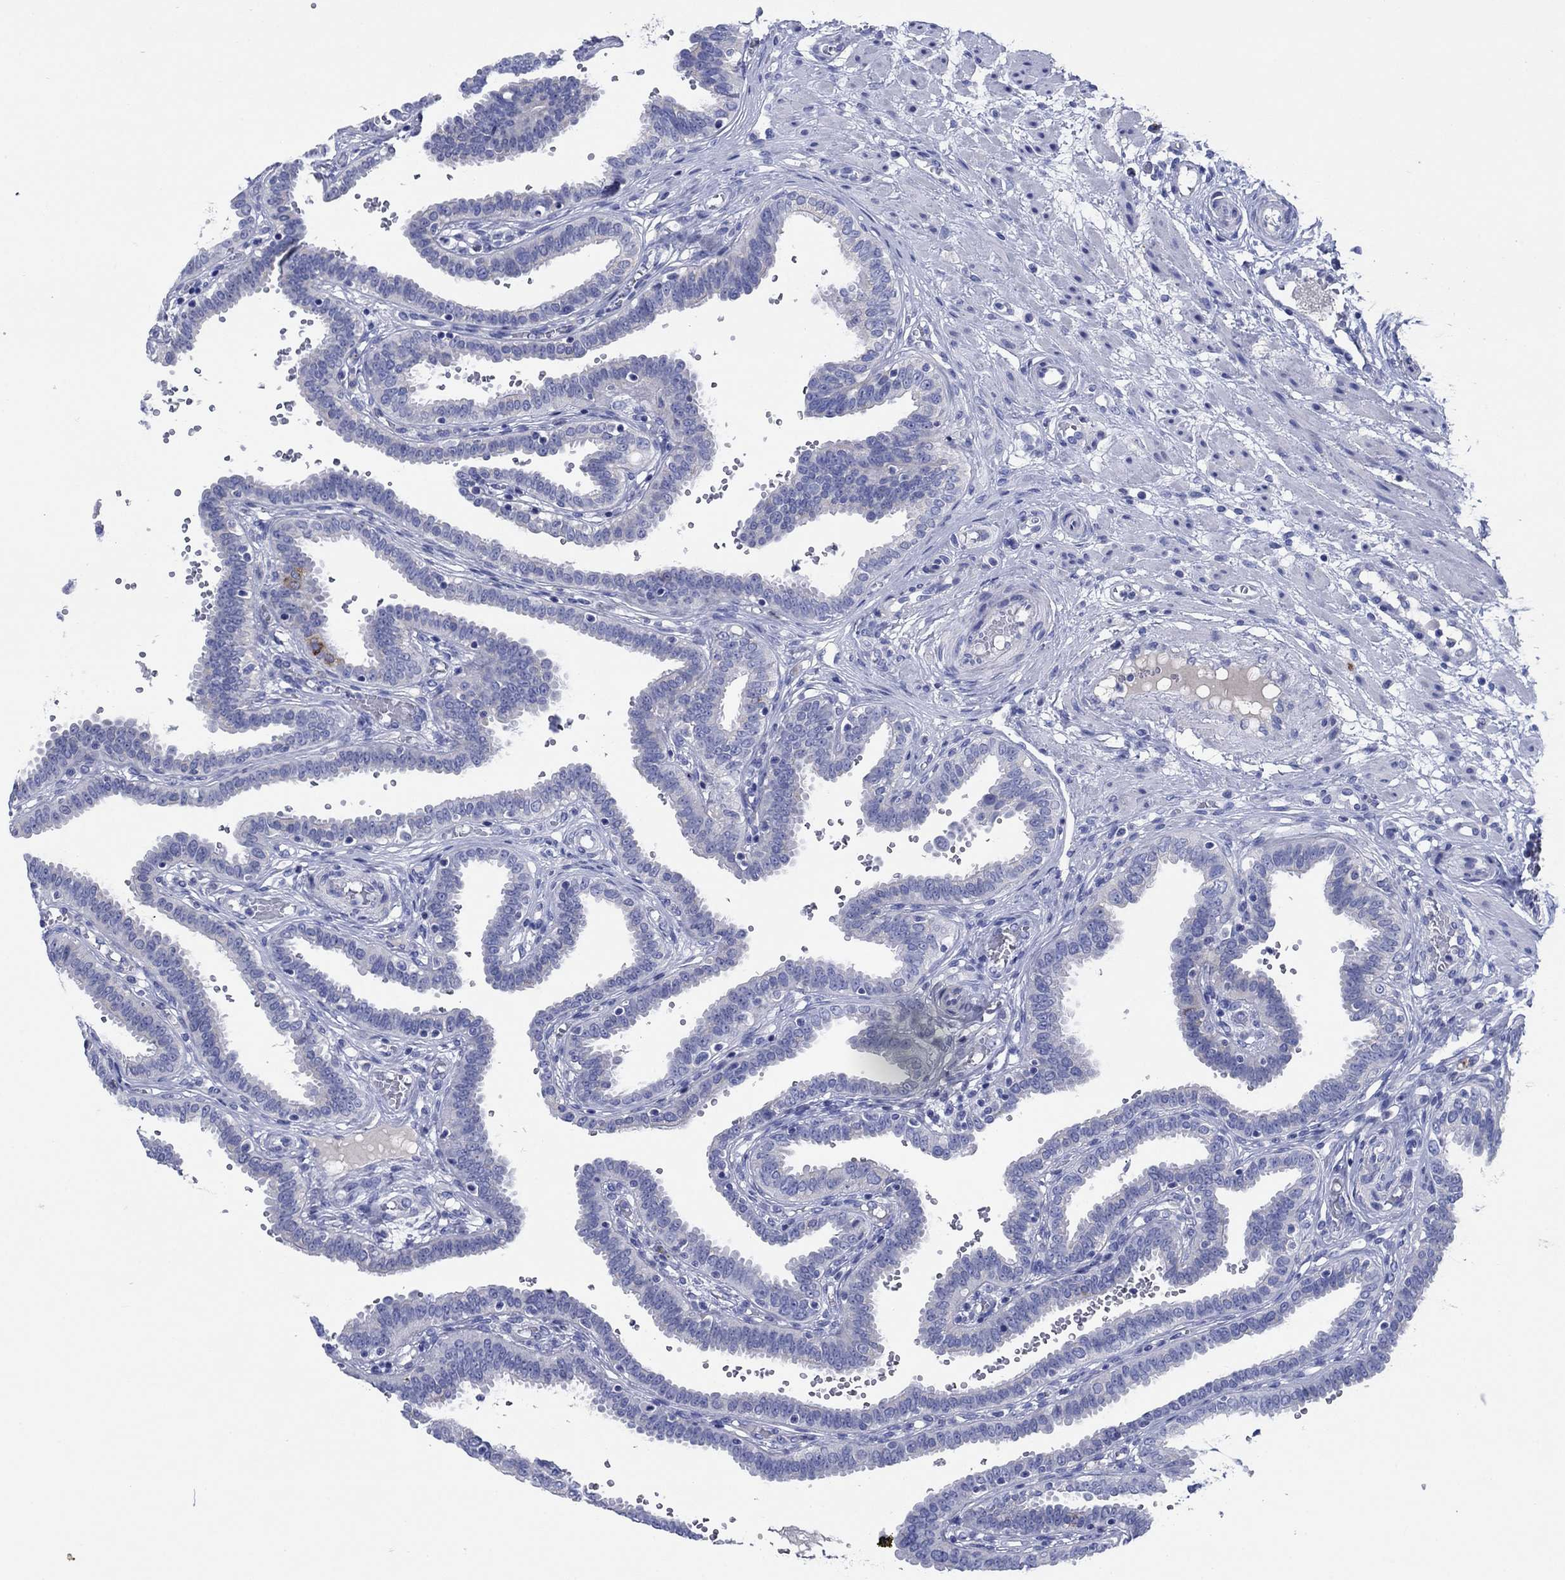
{"staining": {"intensity": "negative", "quantity": "none", "location": "none"}, "tissue": "fallopian tube", "cell_type": "Glandular cells", "image_type": "normal", "snomed": [{"axis": "morphology", "description": "Normal tissue, NOS"}, {"axis": "topography", "description": "Fallopian tube"}], "caption": "A photomicrograph of fallopian tube stained for a protein displays no brown staining in glandular cells. (DAB immunohistochemistry with hematoxylin counter stain).", "gene": "ENSG00000251537", "patient": {"sex": "female", "age": 37}}